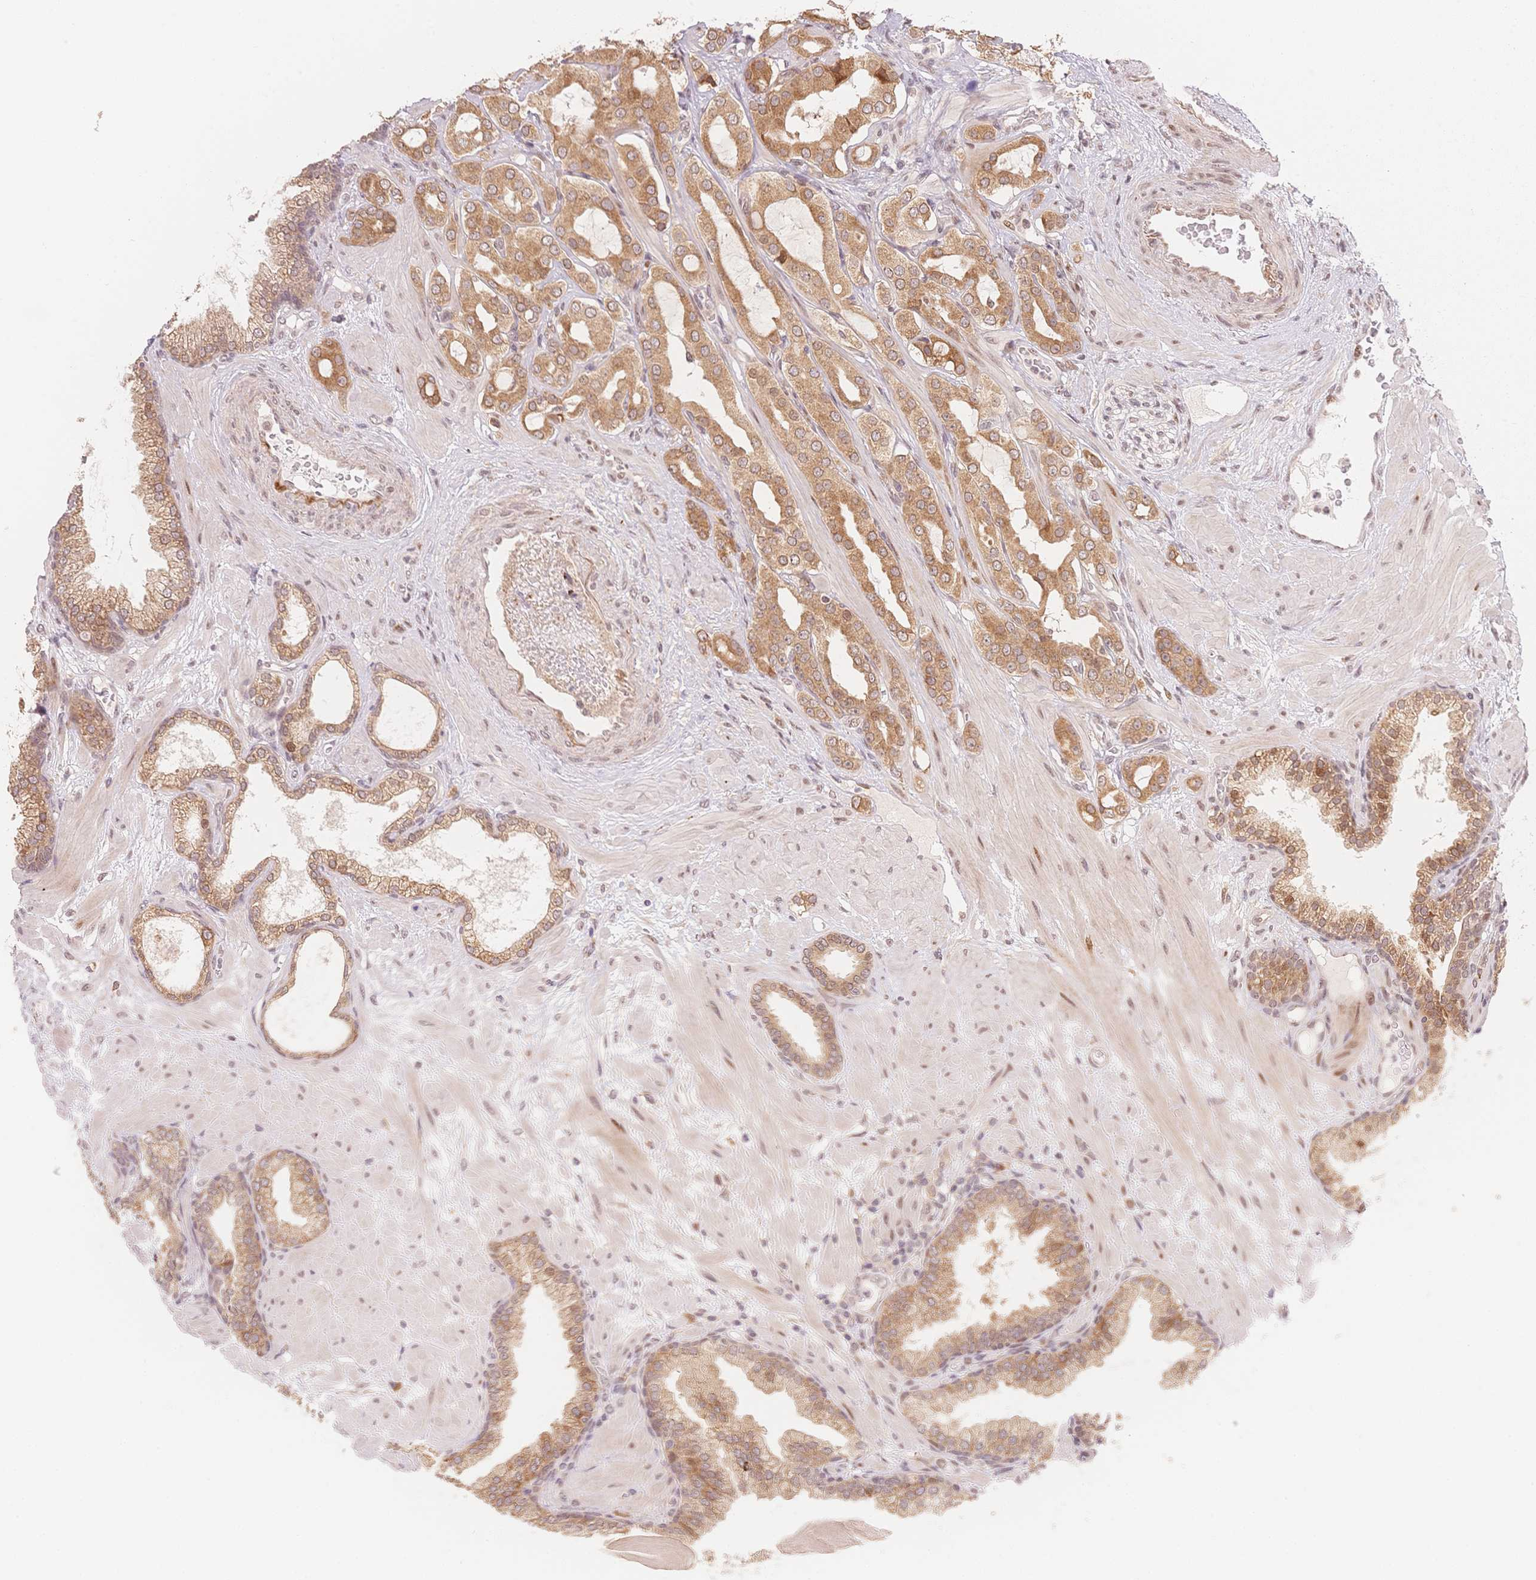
{"staining": {"intensity": "moderate", "quantity": ">75%", "location": "cytoplasmic/membranous,nuclear"}, "tissue": "prostate cancer", "cell_type": "Tumor cells", "image_type": "cancer", "snomed": [{"axis": "morphology", "description": "Adenocarcinoma, Low grade"}, {"axis": "topography", "description": "Prostate"}], "caption": "Immunohistochemical staining of human prostate cancer demonstrates moderate cytoplasmic/membranous and nuclear protein positivity in about >75% of tumor cells.", "gene": "STK39", "patient": {"sex": "male", "age": 57}}